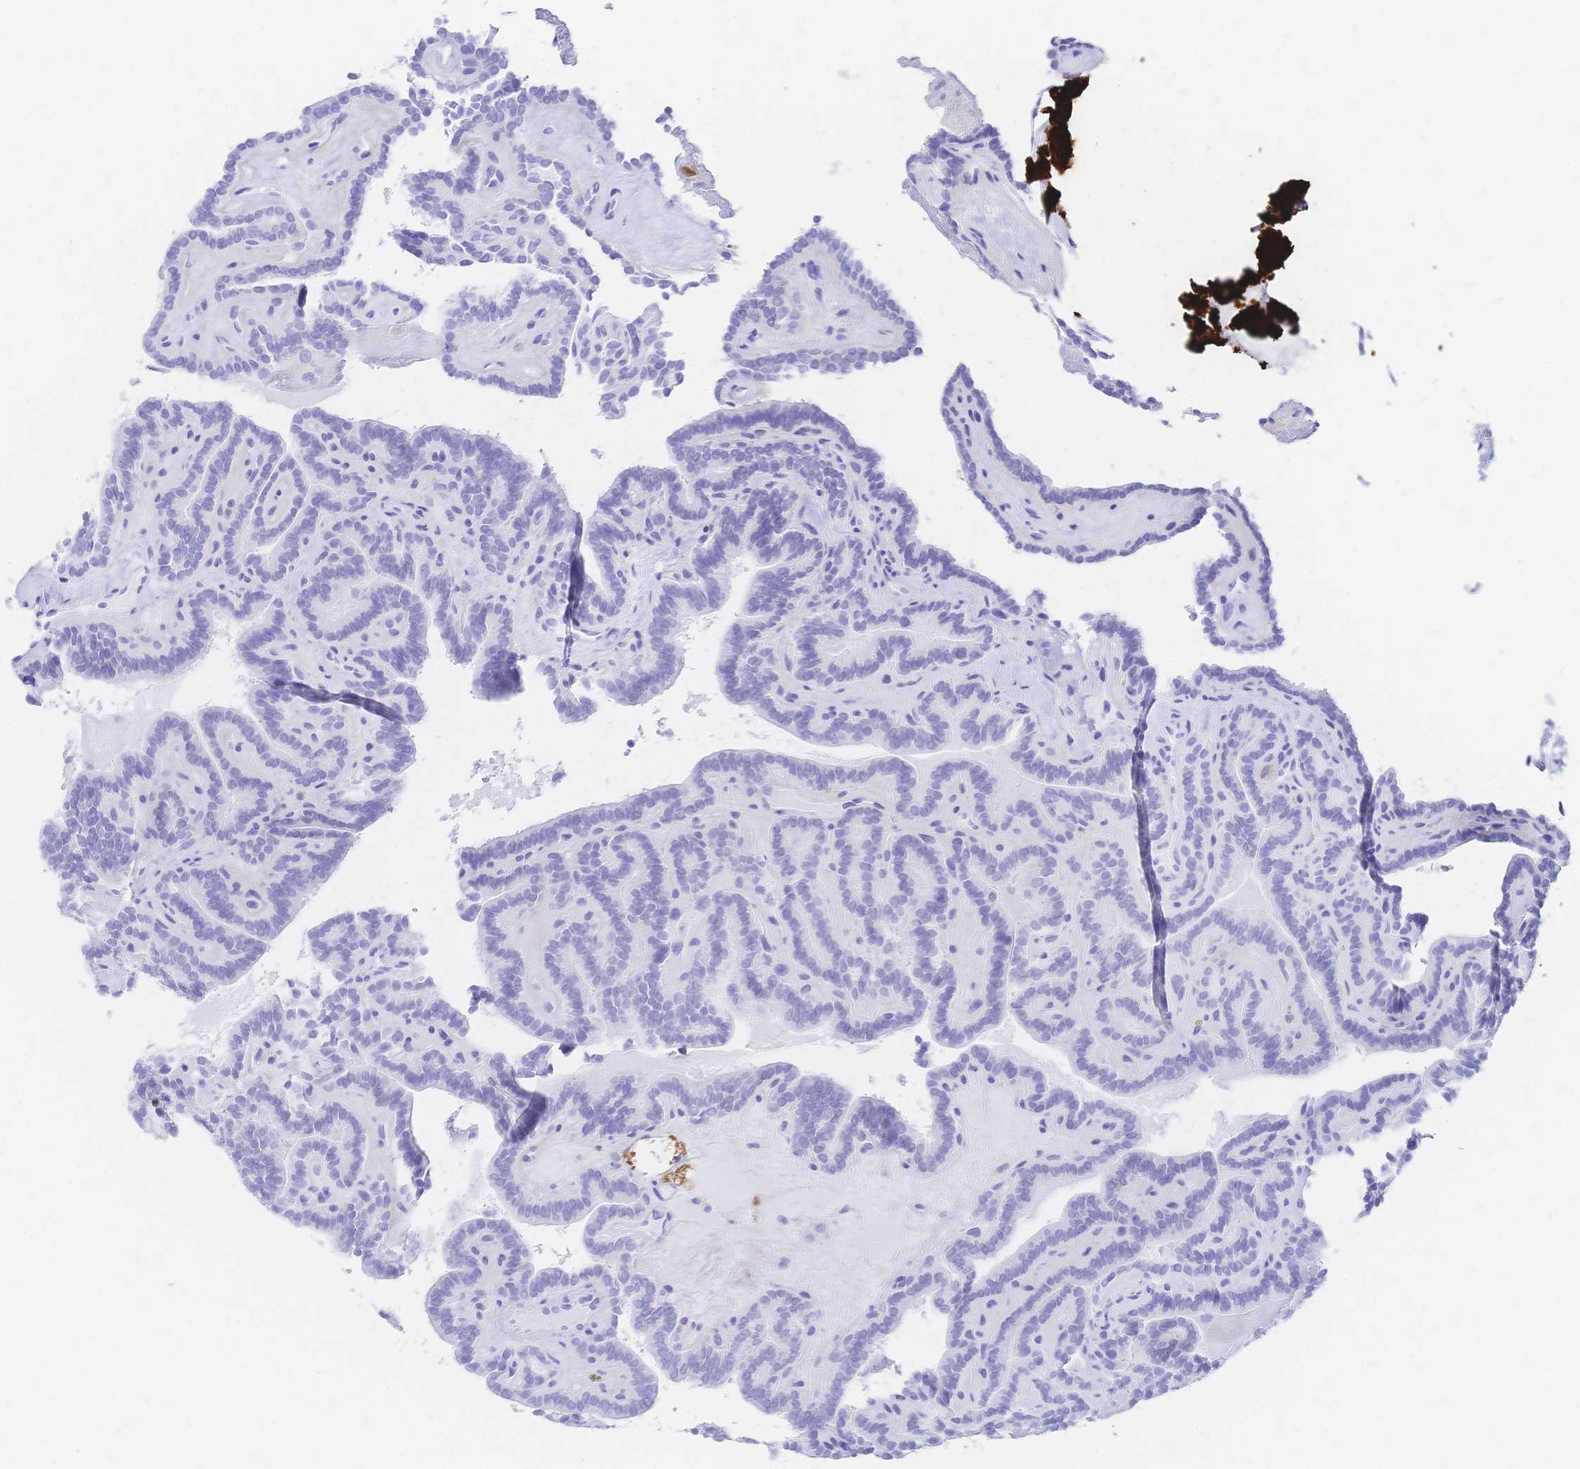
{"staining": {"intensity": "negative", "quantity": "none", "location": "none"}, "tissue": "thyroid cancer", "cell_type": "Tumor cells", "image_type": "cancer", "snomed": [{"axis": "morphology", "description": "Papillary adenocarcinoma, NOS"}, {"axis": "topography", "description": "Thyroid gland"}], "caption": "The immunohistochemistry (IHC) image has no significant expression in tumor cells of thyroid papillary adenocarcinoma tissue.", "gene": "SLC5A1", "patient": {"sex": "female", "age": 21}}